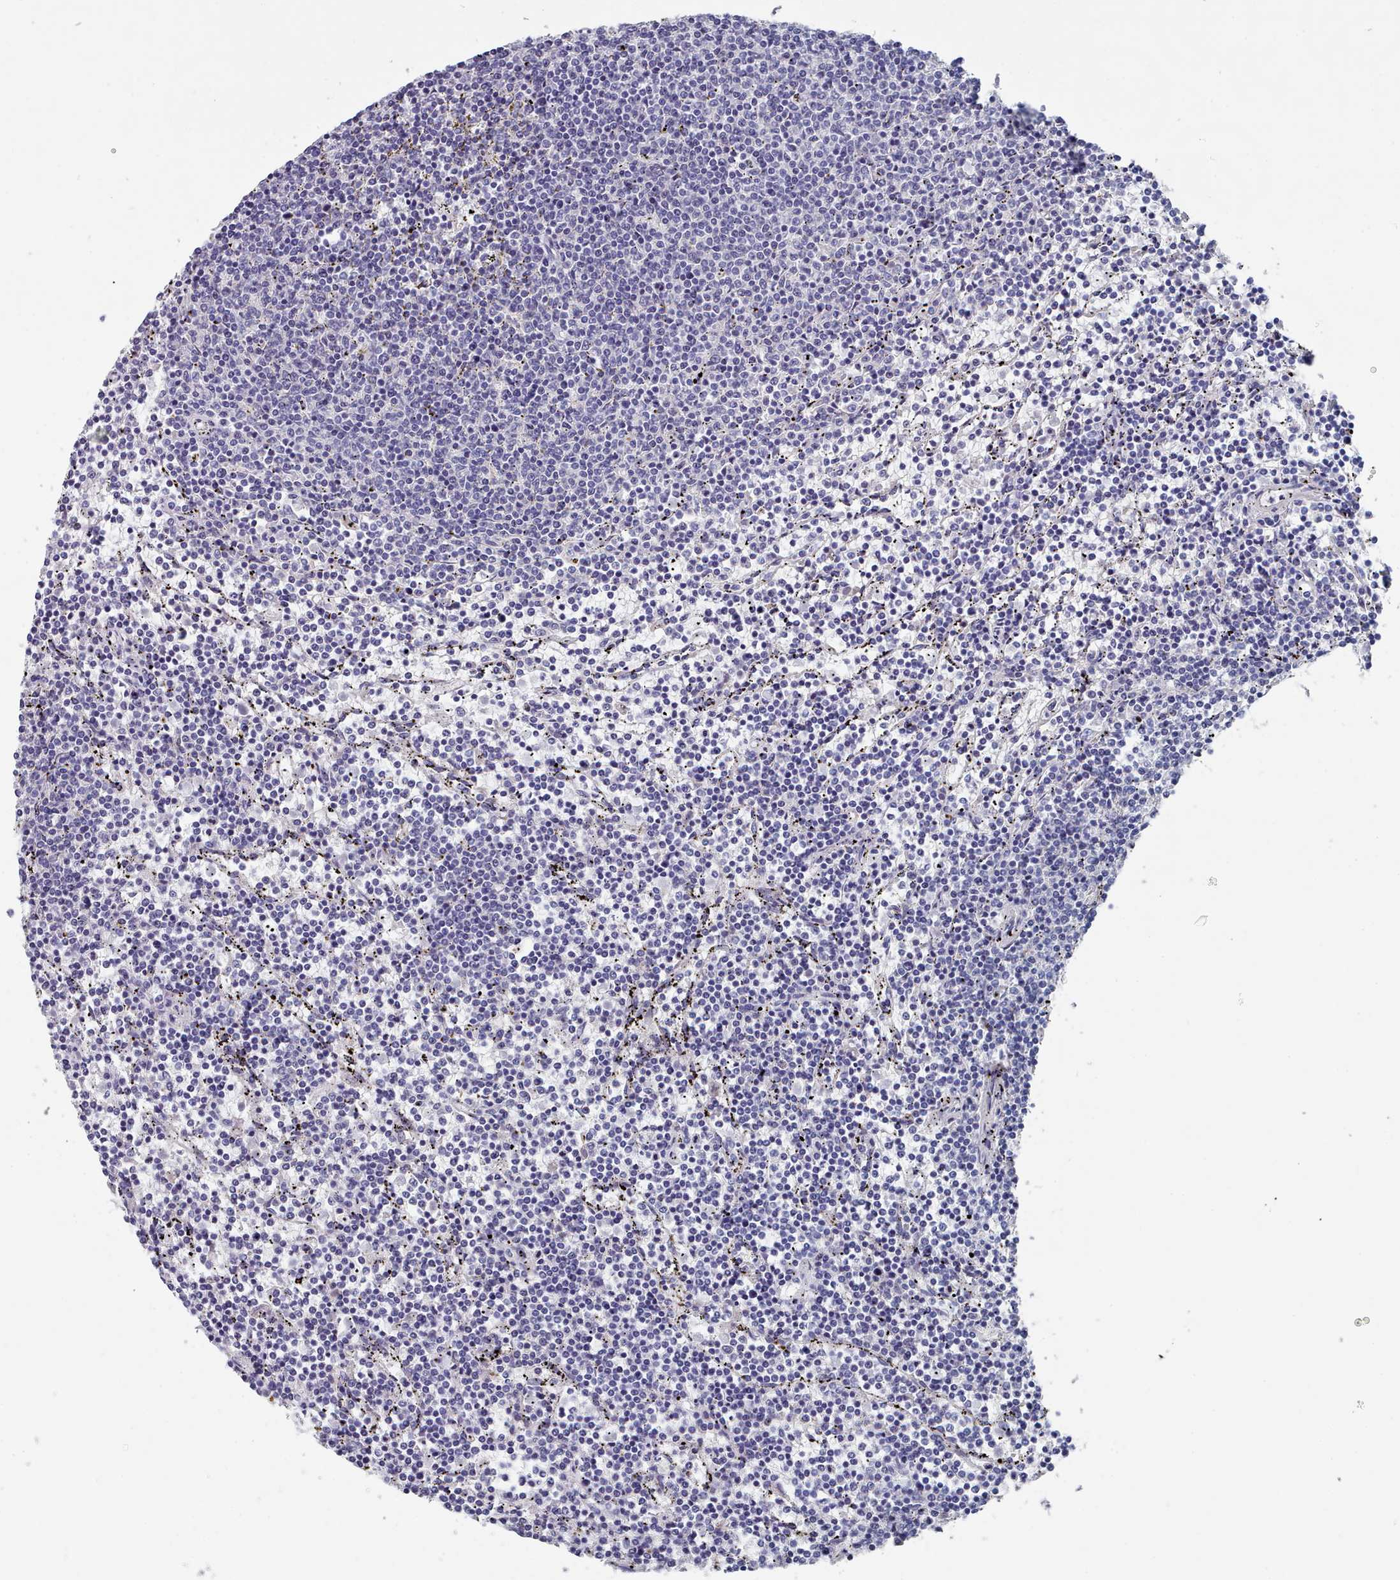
{"staining": {"intensity": "negative", "quantity": "none", "location": "none"}, "tissue": "lymphoma", "cell_type": "Tumor cells", "image_type": "cancer", "snomed": [{"axis": "morphology", "description": "Malignant lymphoma, non-Hodgkin's type, Low grade"}, {"axis": "topography", "description": "Spleen"}], "caption": "IHC of lymphoma demonstrates no expression in tumor cells.", "gene": "ACAD11", "patient": {"sex": "female", "age": 50}}